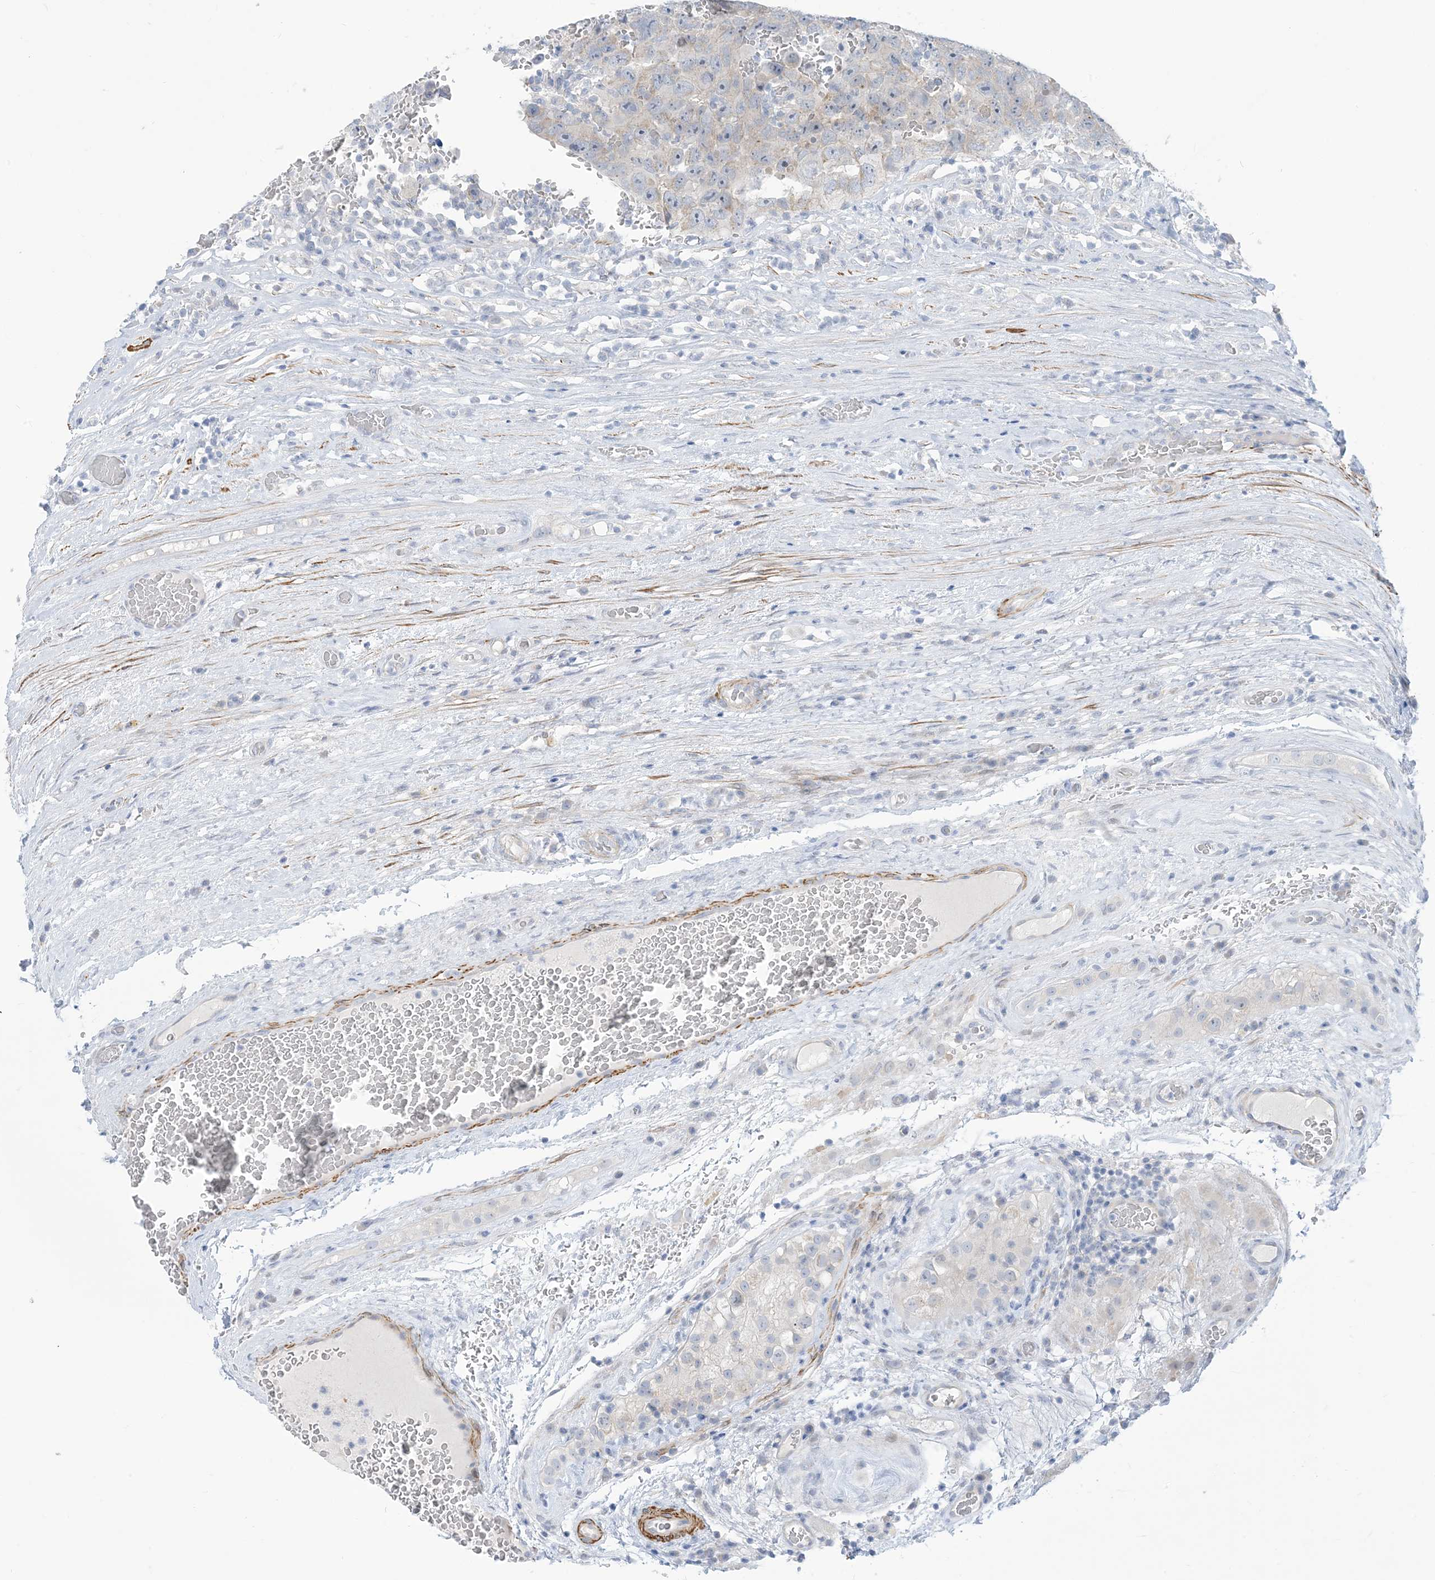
{"staining": {"intensity": "strong", "quantity": "<25%", "location": "cytoplasmic/membranous"}, "tissue": "testis cancer", "cell_type": "Tumor cells", "image_type": "cancer", "snomed": [{"axis": "morphology", "description": "Carcinoma, Embryonal, NOS"}, {"axis": "topography", "description": "Testis"}], "caption": "Immunohistochemistry (IHC) of embryonal carcinoma (testis) displays medium levels of strong cytoplasmic/membranous positivity in approximately <25% of tumor cells.", "gene": "MARS2", "patient": {"sex": "male", "age": 26}}